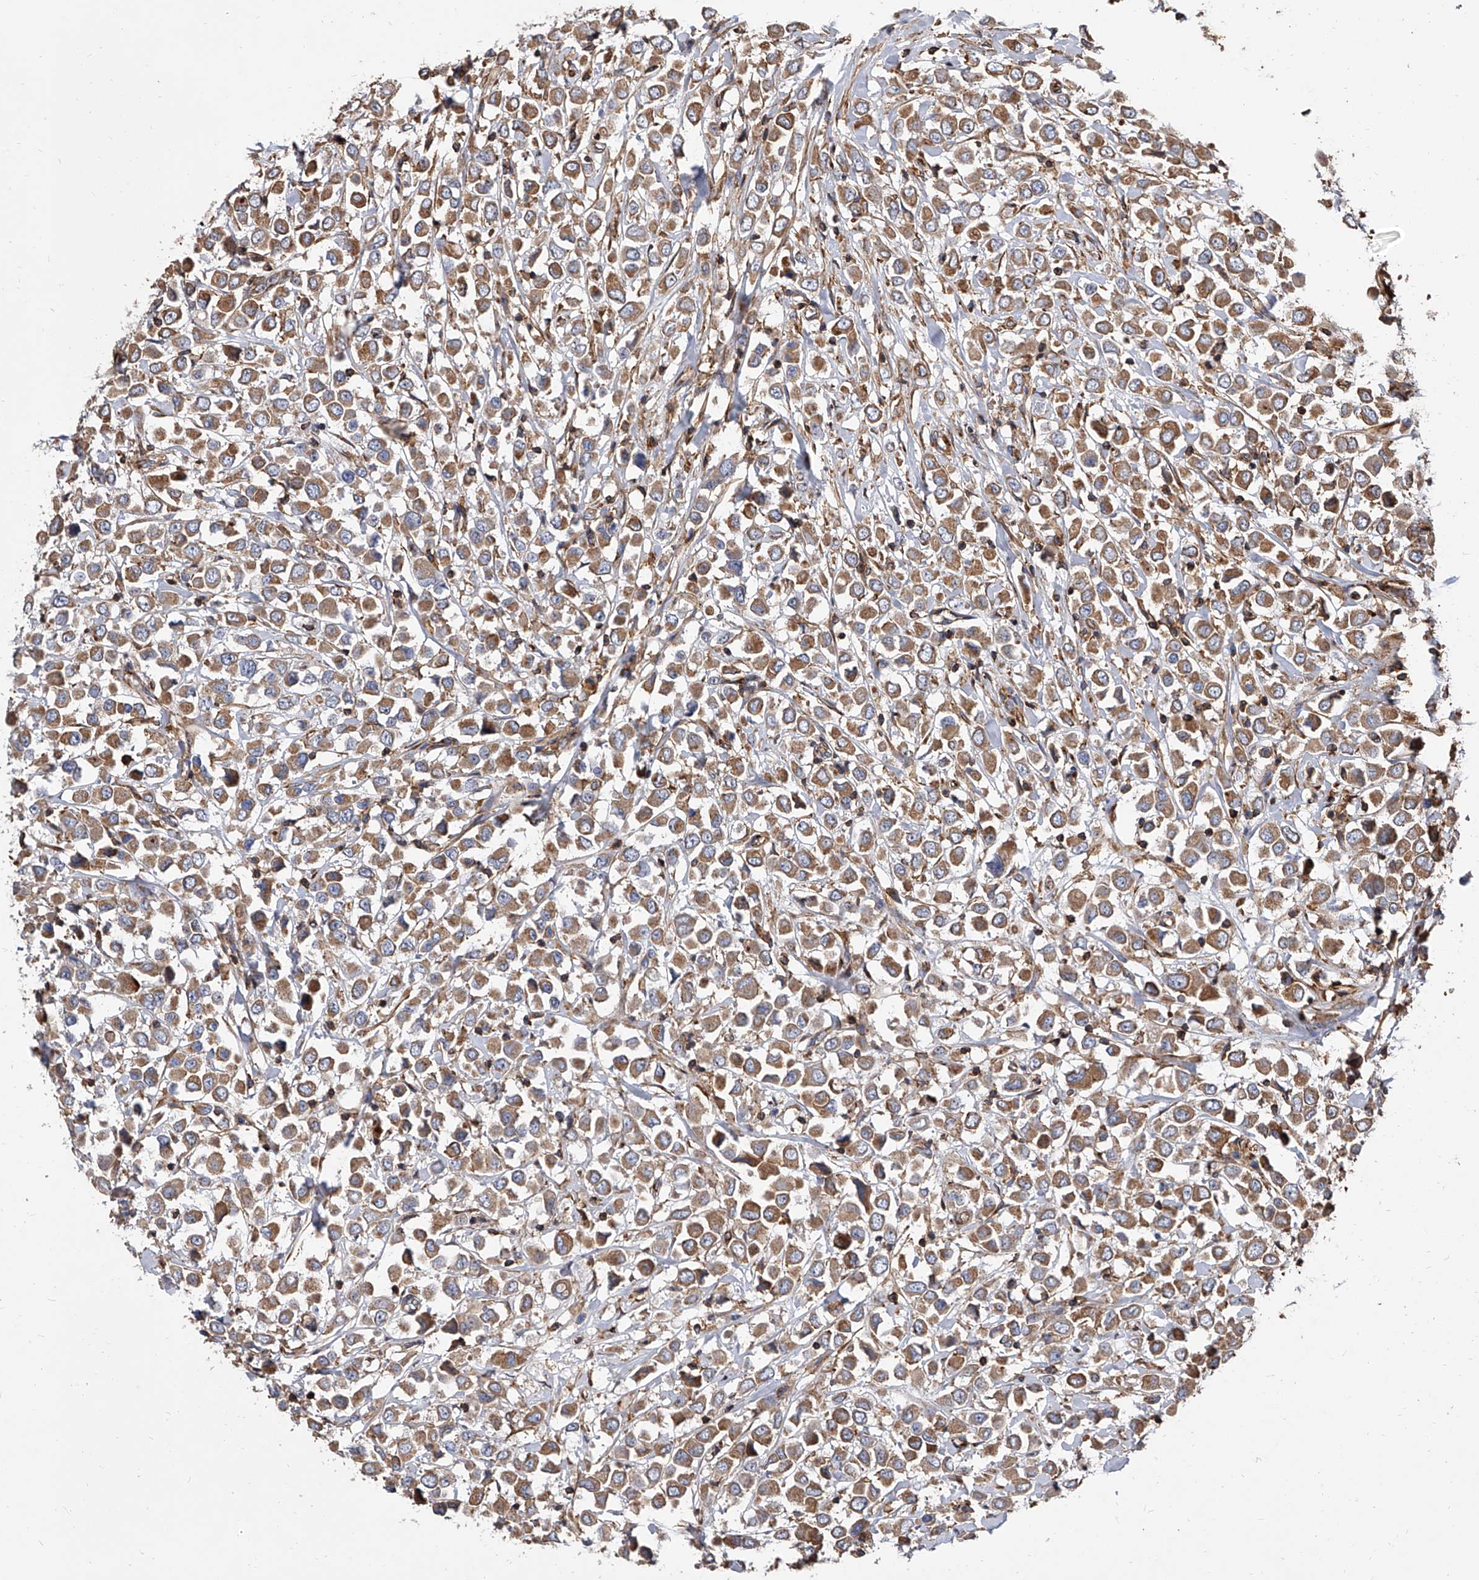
{"staining": {"intensity": "moderate", "quantity": ">75%", "location": "cytoplasmic/membranous"}, "tissue": "breast cancer", "cell_type": "Tumor cells", "image_type": "cancer", "snomed": [{"axis": "morphology", "description": "Duct carcinoma"}, {"axis": "topography", "description": "Breast"}], "caption": "Protein staining exhibits moderate cytoplasmic/membranous staining in approximately >75% of tumor cells in breast cancer. The staining was performed using DAB, with brown indicating positive protein expression. Nuclei are stained blue with hematoxylin.", "gene": "PISD", "patient": {"sex": "female", "age": 61}}